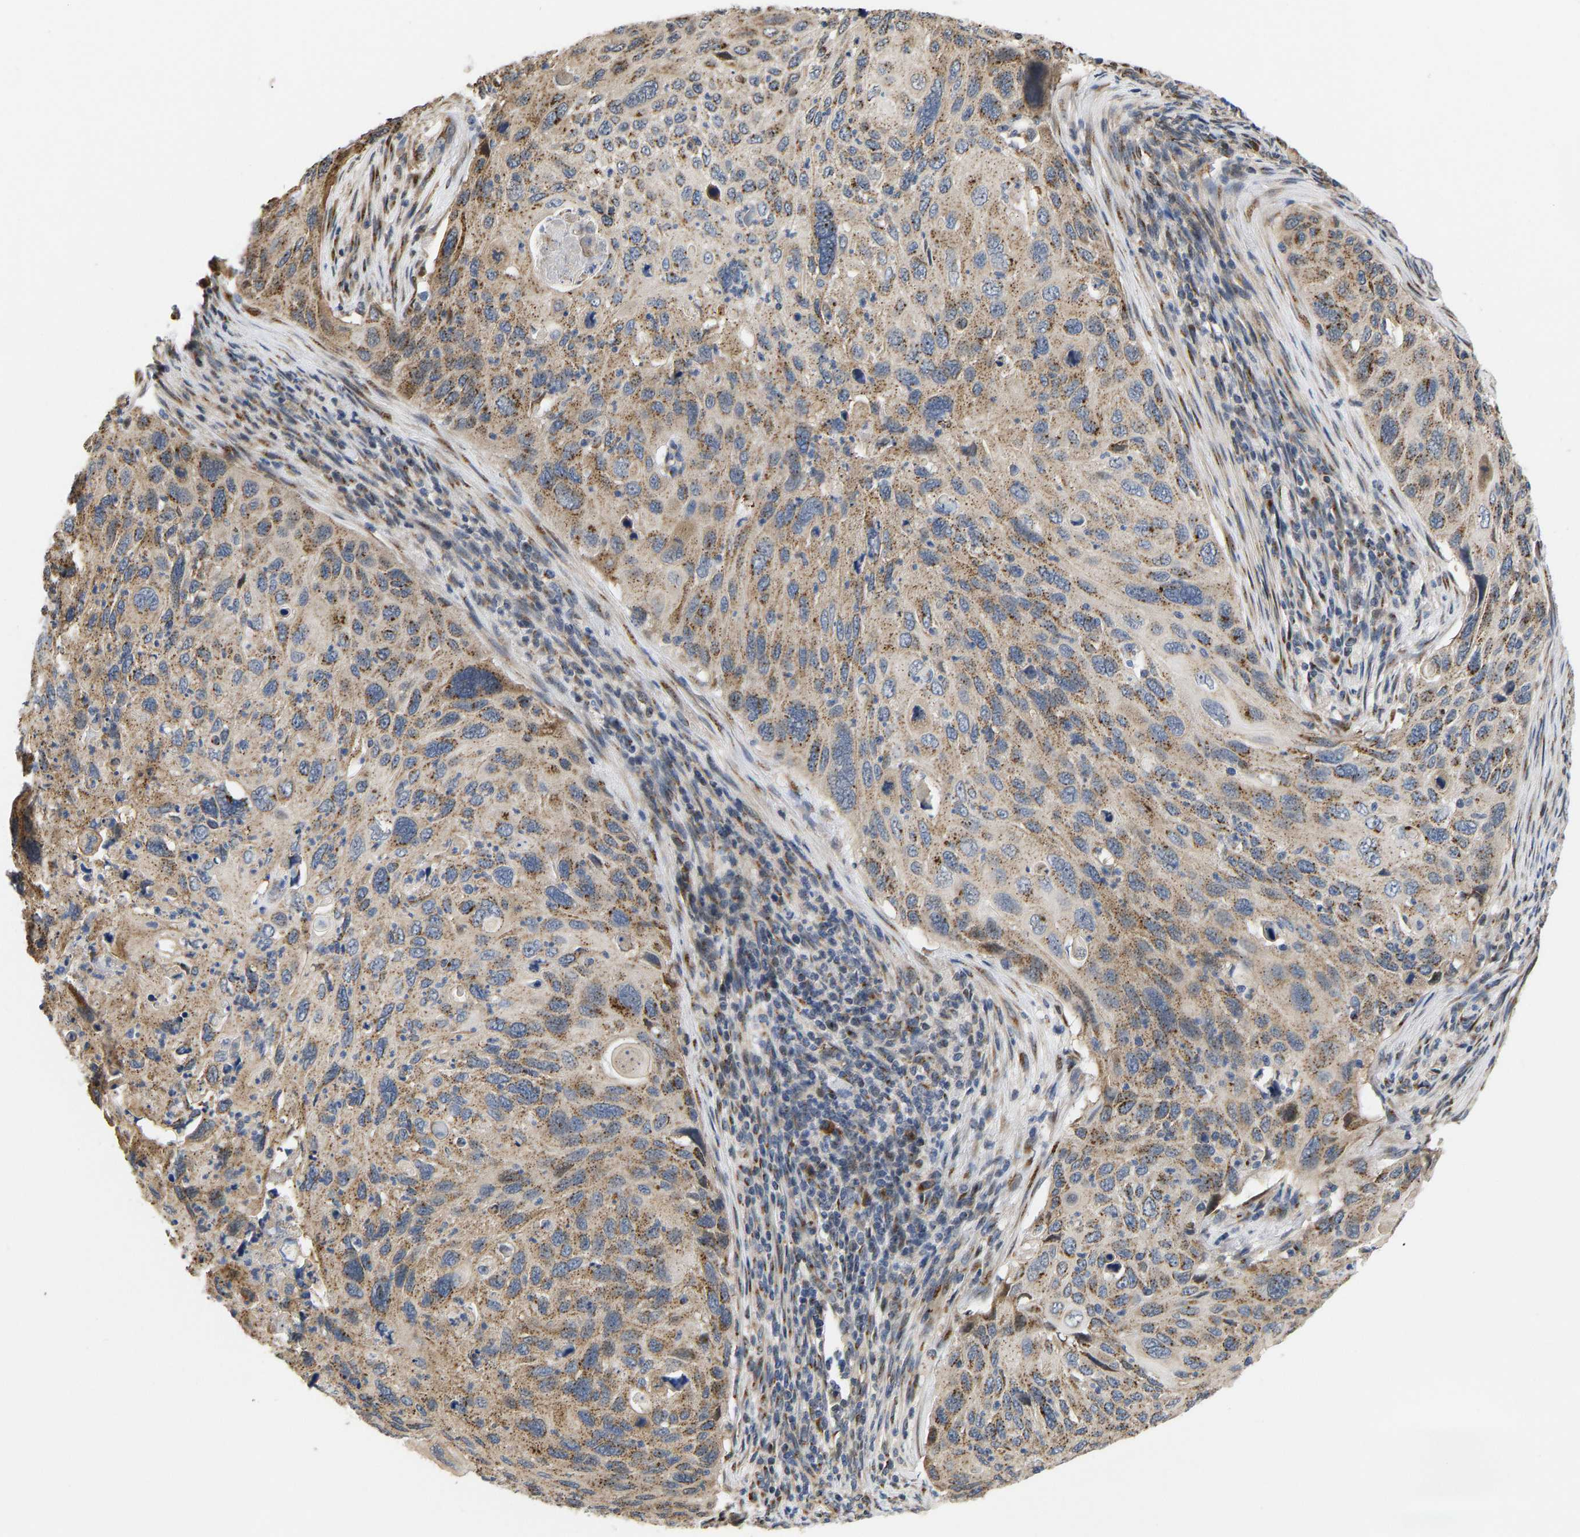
{"staining": {"intensity": "moderate", "quantity": ">75%", "location": "cytoplasmic/membranous"}, "tissue": "cervical cancer", "cell_type": "Tumor cells", "image_type": "cancer", "snomed": [{"axis": "morphology", "description": "Squamous cell carcinoma, NOS"}, {"axis": "topography", "description": "Cervix"}], "caption": "Immunohistochemistry of human squamous cell carcinoma (cervical) shows medium levels of moderate cytoplasmic/membranous positivity in approximately >75% of tumor cells. (DAB = brown stain, brightfield microscopy at high magnification).", "gene": "YIPF4", "patient": {"sex": "female", "age": 70}}